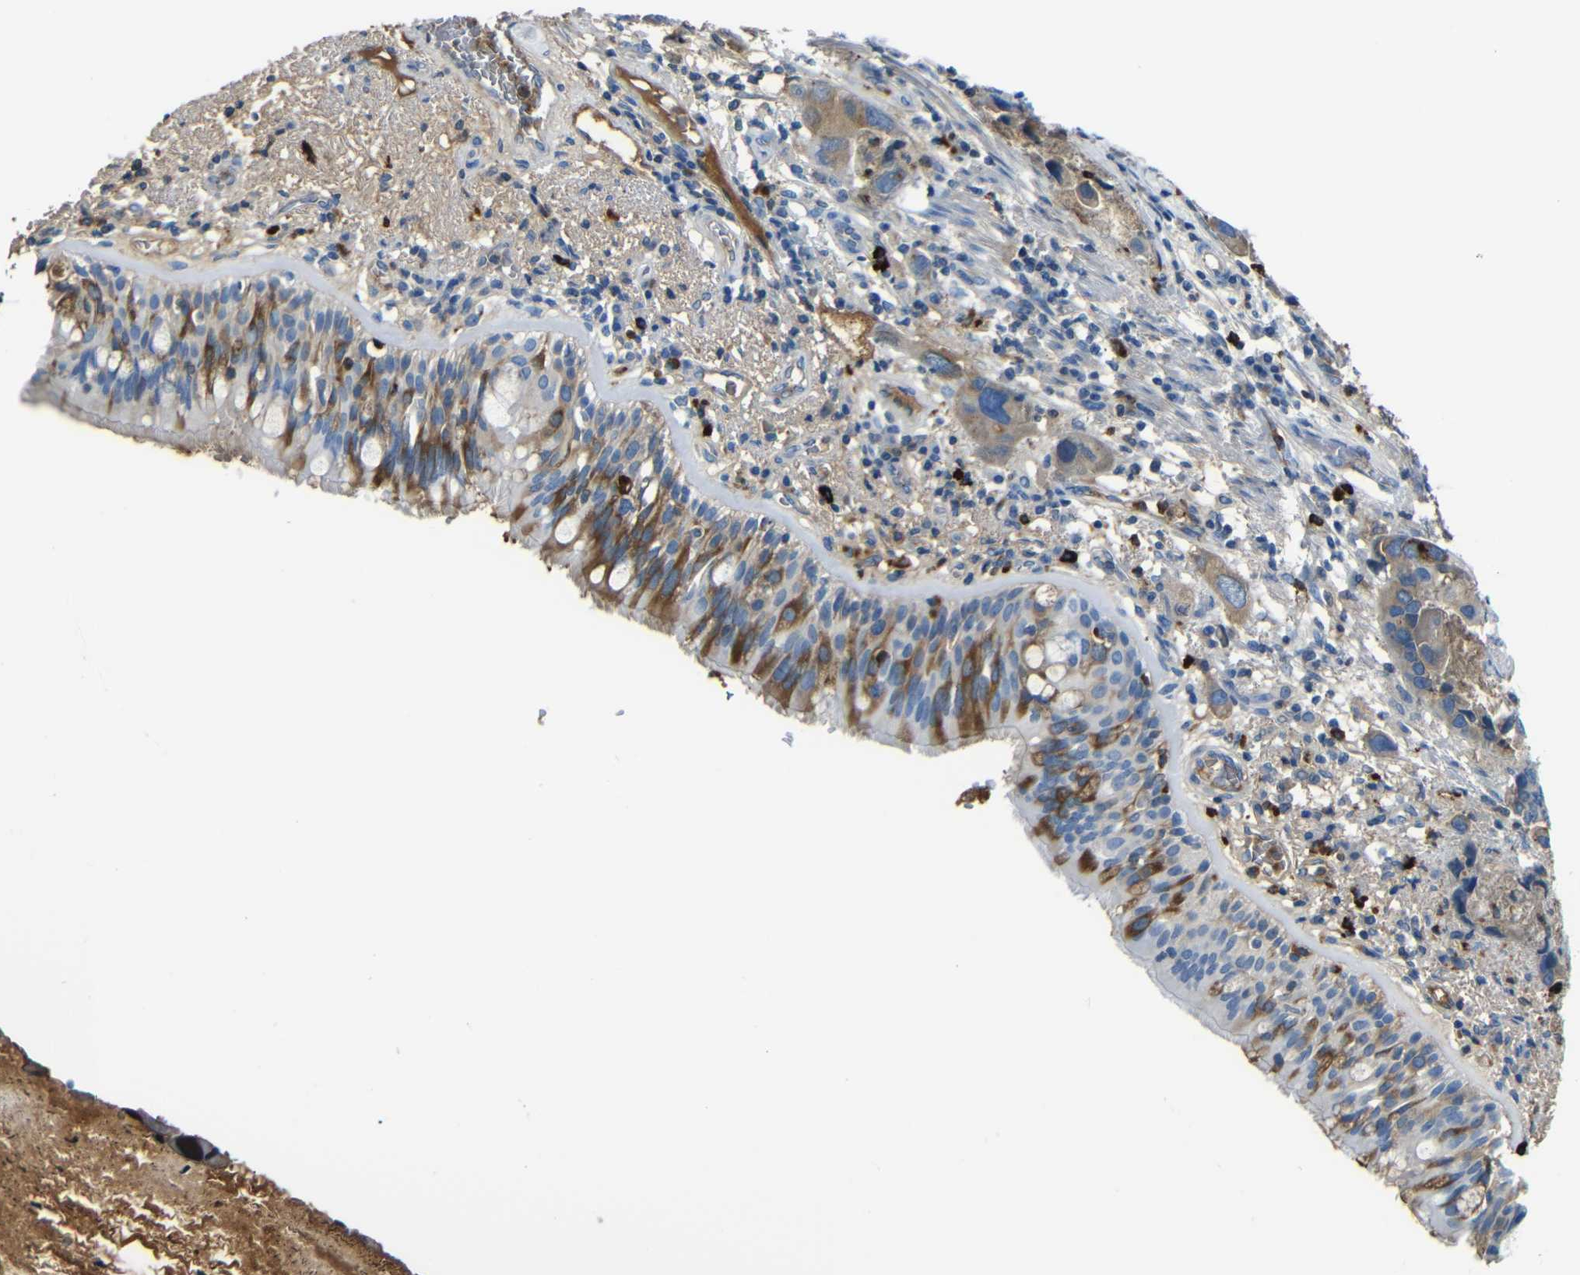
{"staining": {"intensity": "moderate", "quantity": "<25%", "location": "cytoplasmic/membranous"}, "tissue": "bronchus", "cell_type": "Respiratory epithelial cells", "image_type": "normal", "snomed": [{"axis": "morphology", "description": "Normal tissue, NOS"}, {"axis": "morphology", "description": "Adenocarcinoma, NOS"}, {"axis": "morphology", "description": "Adenocarcinoma, metastatic, NOS"}, {"axis": "topography", "description": "Lymph node"}, {"axis": "topography", "description": "Bronchus"}, {"axis": "topography", "description": "Lung"}], "caption": "Bronchus was stained to show a protein in brown. There is low levels of moderate cytoplasmic/membranous staining in approximately <25% of respiratory epithelial cells. The staining was performed using DAB to visualize the protein expression in brown, while the nuclei were stained in blue with hematoxylin (Magnification: 20x).", "gene": "SERPINA1", "patient": {"sex": "female", "age": 54}}